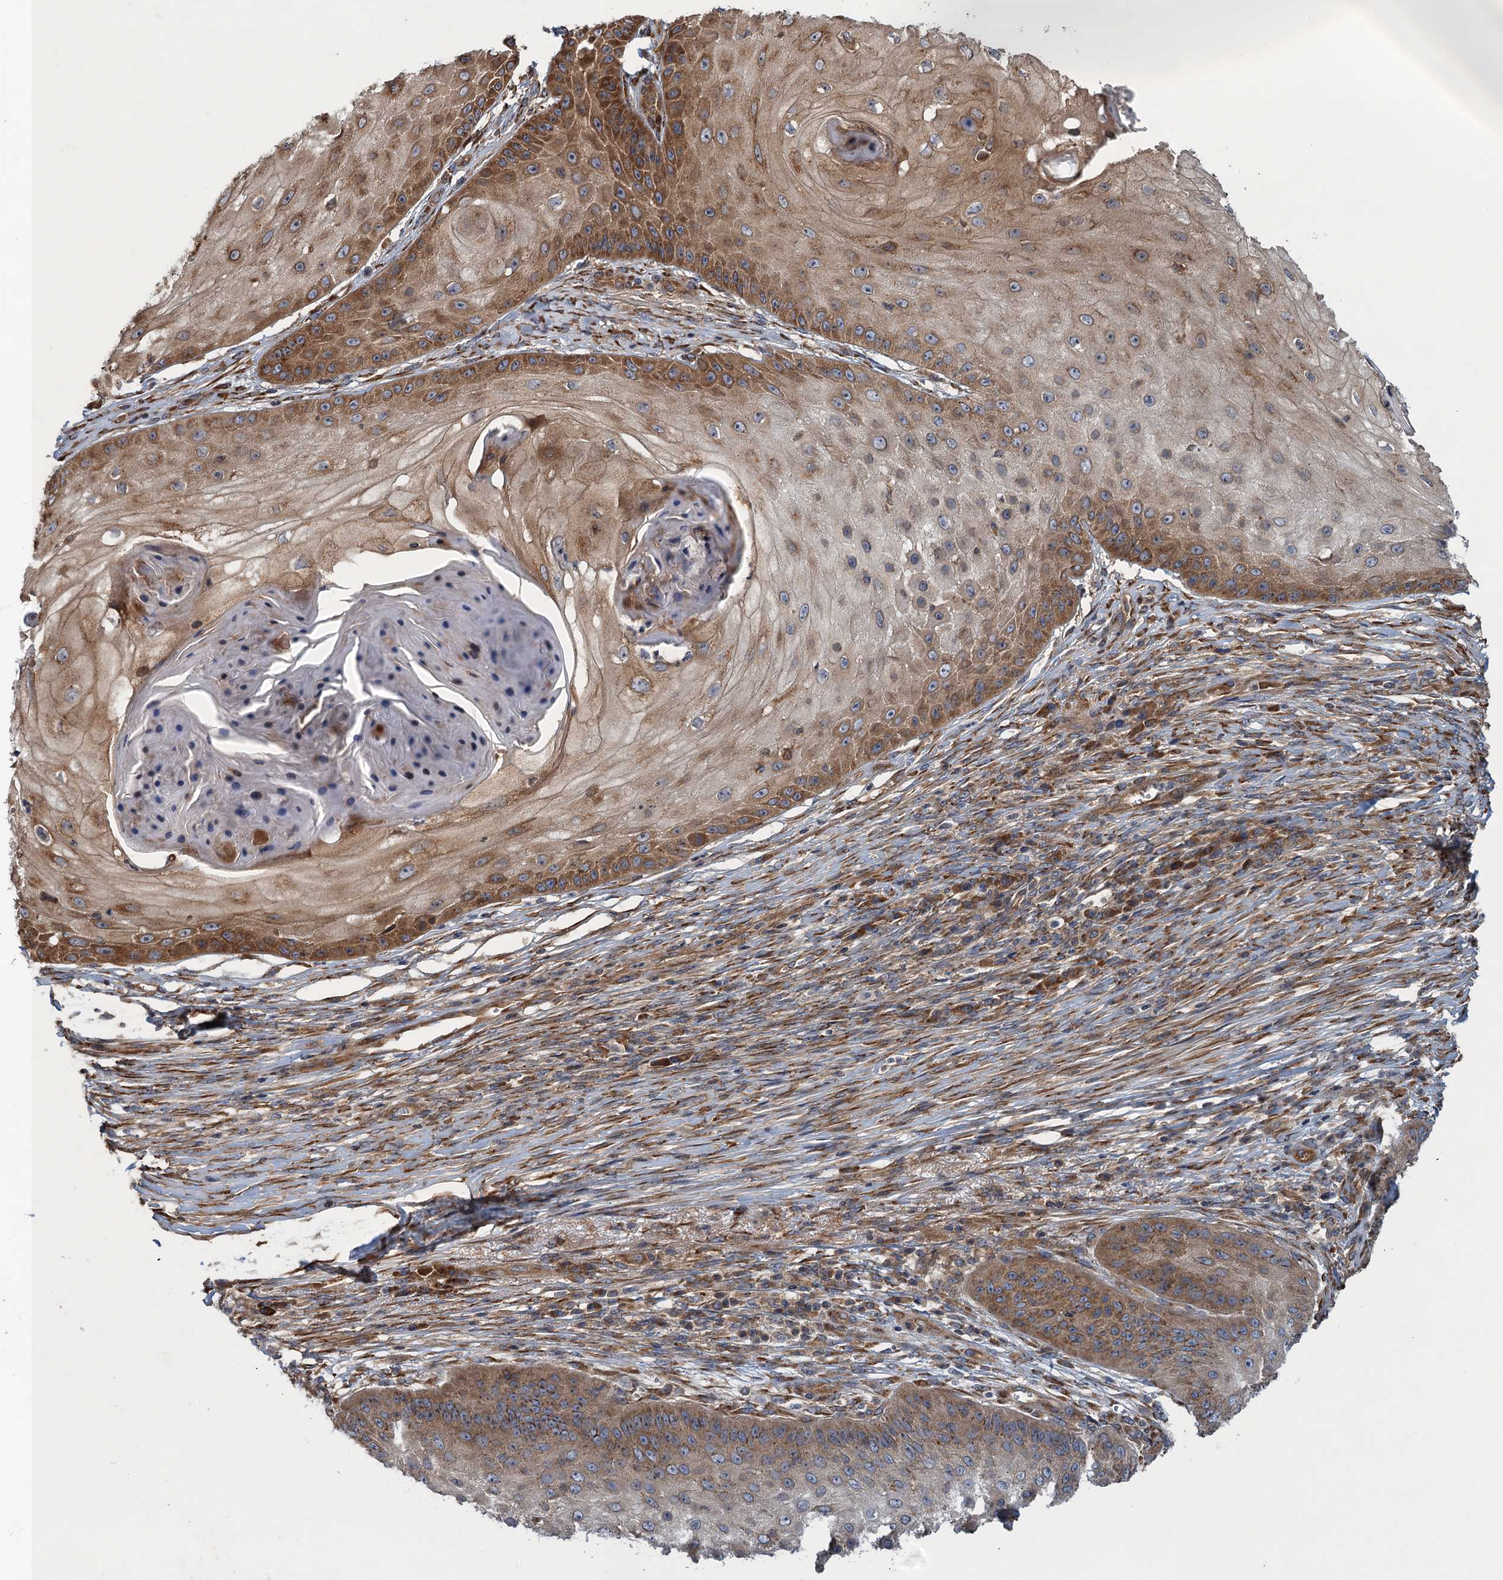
{"staining": {"intensity": "moderate", "quantity": ">75%", "location": "cytoplasmic/membranous"}, "tissue": "skin cancer", "cell_type": "Tumor cells", "image_type": "cancer", "snomed": [{"axis": "morphology", "description": "Squamous cell carcinoma, NOS"}, {"axis": "topography", "description": "Skin"}], "caption": "There is medium levels of moderate cytoplasmic/membranous staining in tumor cells of skin cancer (squamous cell carcinoma), as demonstrated by immunohistochemical staining (brown color).", "gene": "MDM1", "patient": {"sex": "male", "age": 70}}